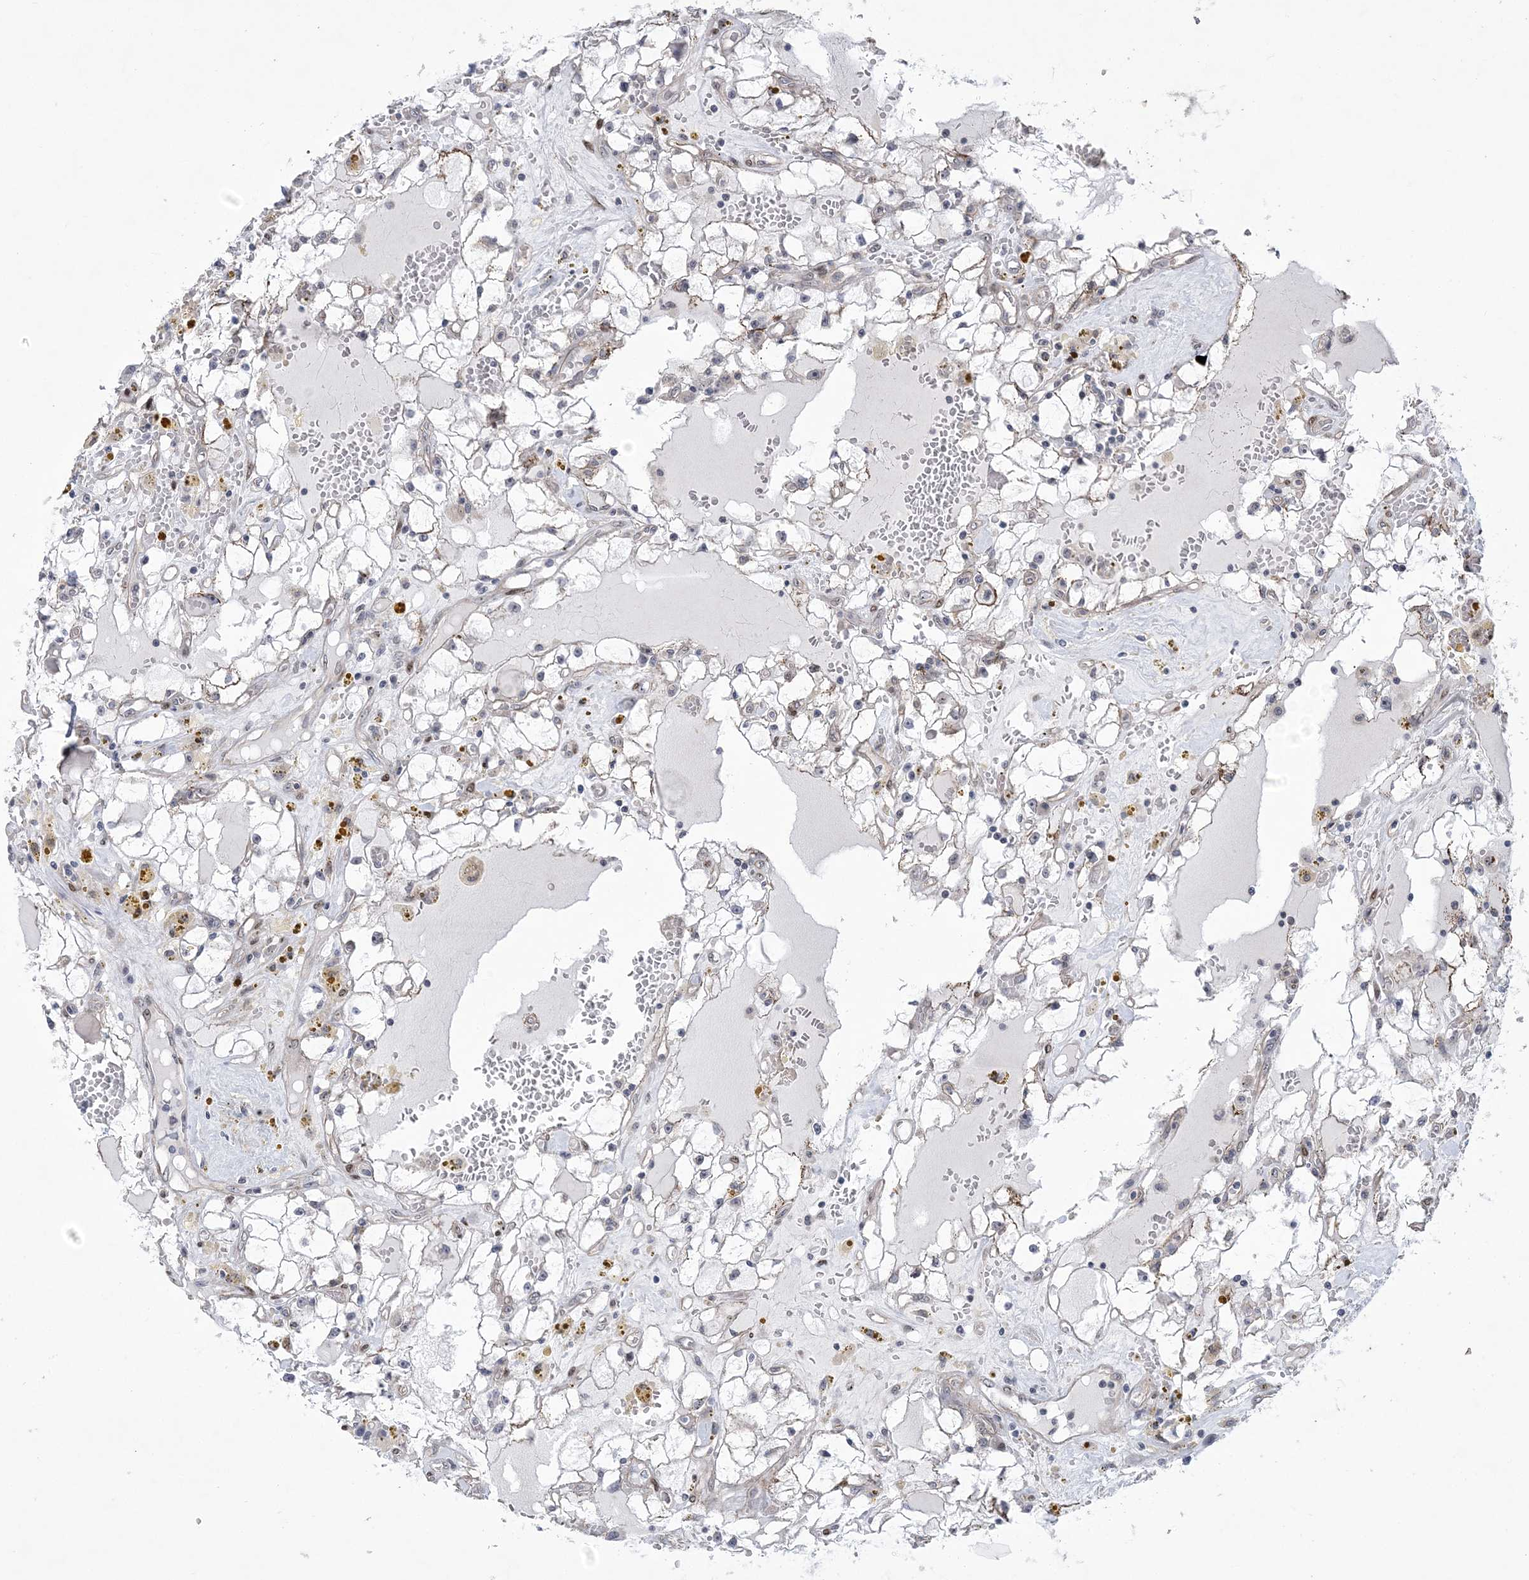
{"staining": {"intensity": "negative", "quantity": "none", "location": "none"}, "tissue": "renal cancer", "cell_type": "Tumor cells", "image_type": "cancer", "snomed": [{"axis": "morphology", "description": "Adenocarcinoma, NOS"}, {"axis": "topography", "description": "Kidney"}], "caption": "Immunohistochemistry (IHC) image of neoplastic tissue: human renal adenocarcinoma stained with DAB (3,3'-diaminobenzidine) displays no significant protein expression in tumor cells.", "gene": "HOMEZ", "patient": {"sex": "male", "age": 56}}